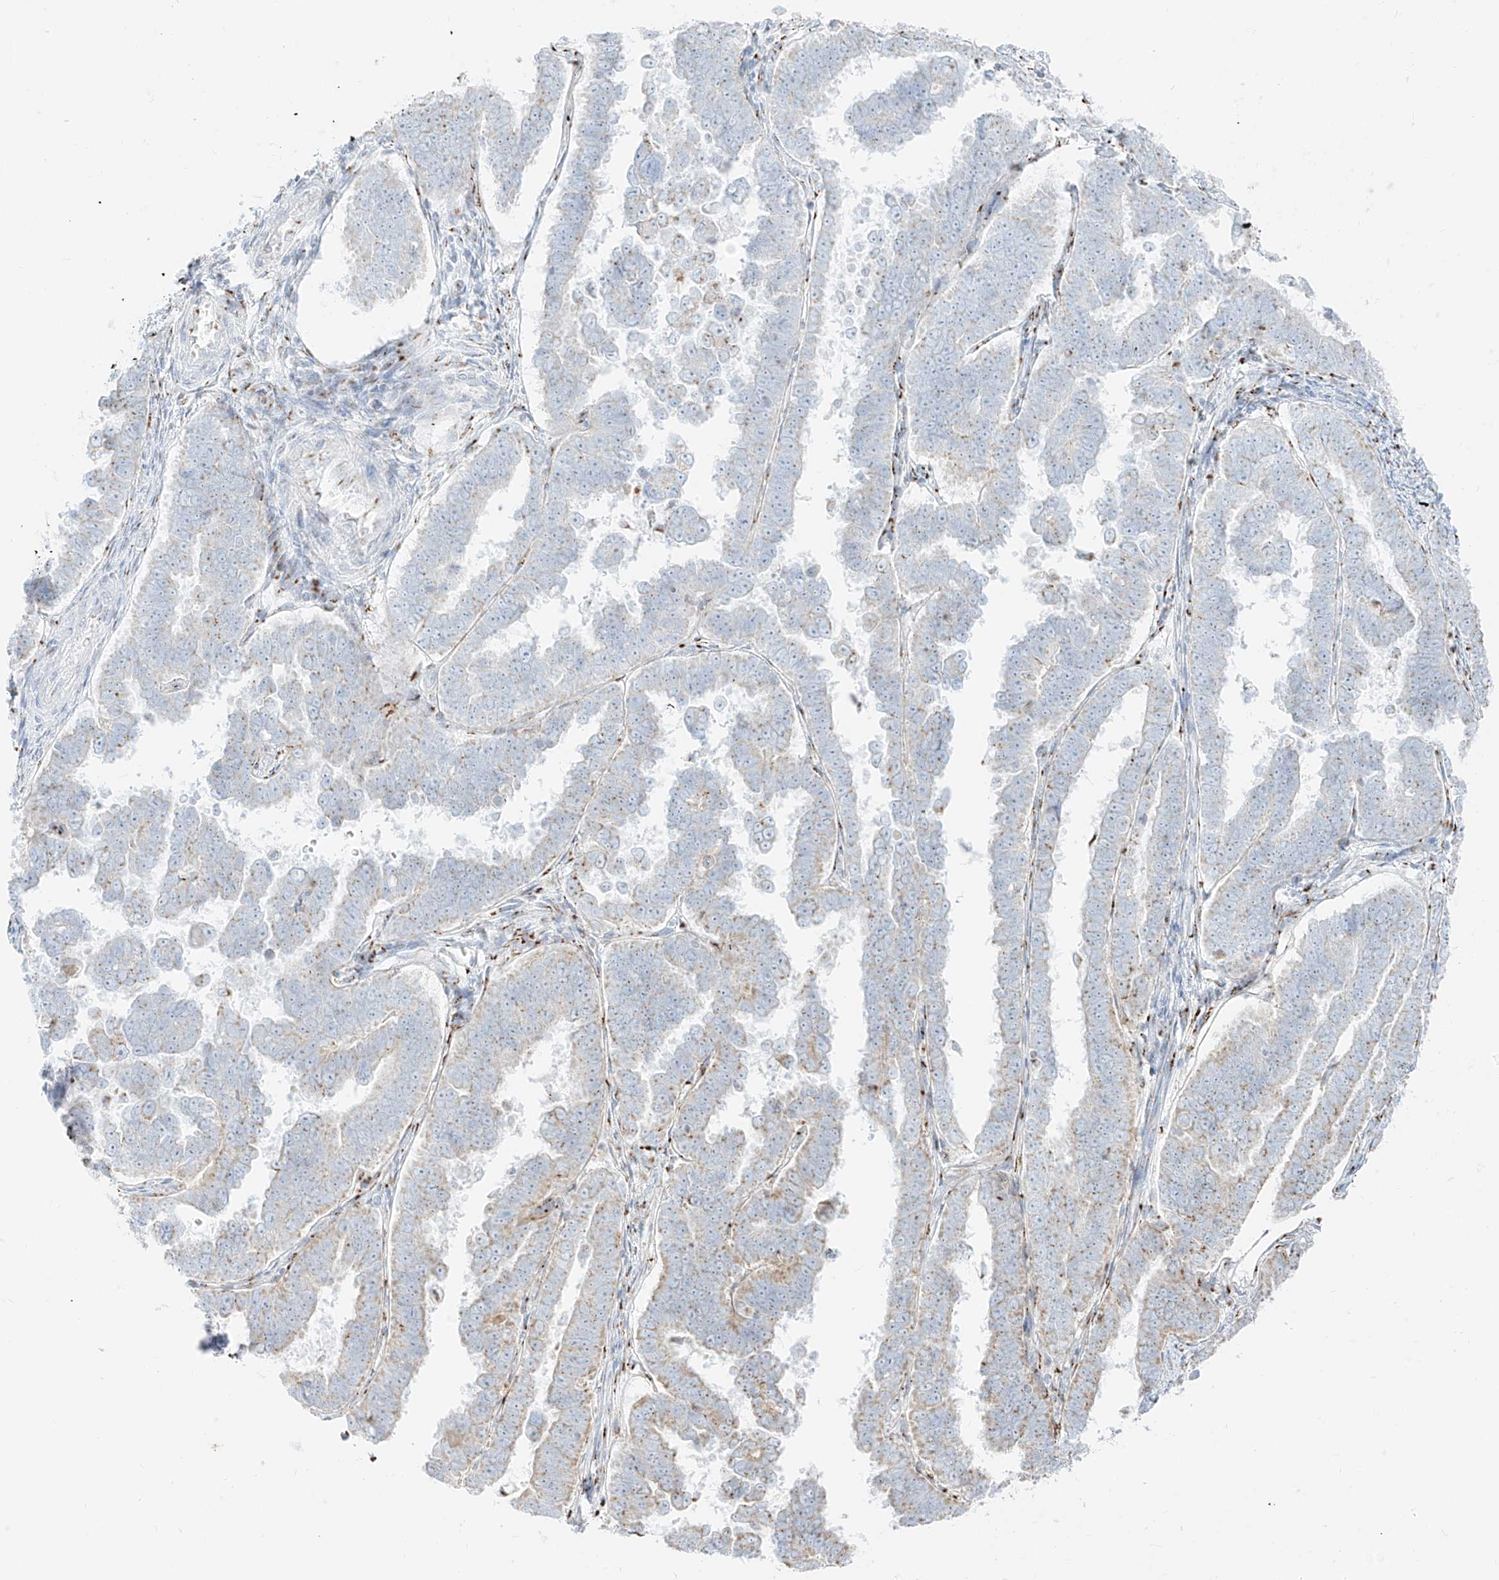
{"staining": {"intensity": "weak", "quantity": "25%-75%", "location": "cytoplasmic/membranous"}, "tissue": "endometrial cancer", "cell_type": "Tumor cells", "image_type": "cancer", "snomed": [{"axis": "morphology", "description": "Adenocarcinoma, NOS"}, {"axis": "topography", "description": "Endometrium"}], "caption": "Immunohistochemistry (IHC) micrograph of neoplastic tissue: endometrial cancer stained using IHC shows low levels of weak protein expression localized specifically in the cytoplasmic/membranous of tumor cells, appearing as a cytoplasmic/membranous brown color.", "gene": "TMEM87B", "patient": {"sex": "female", "age": 75}}